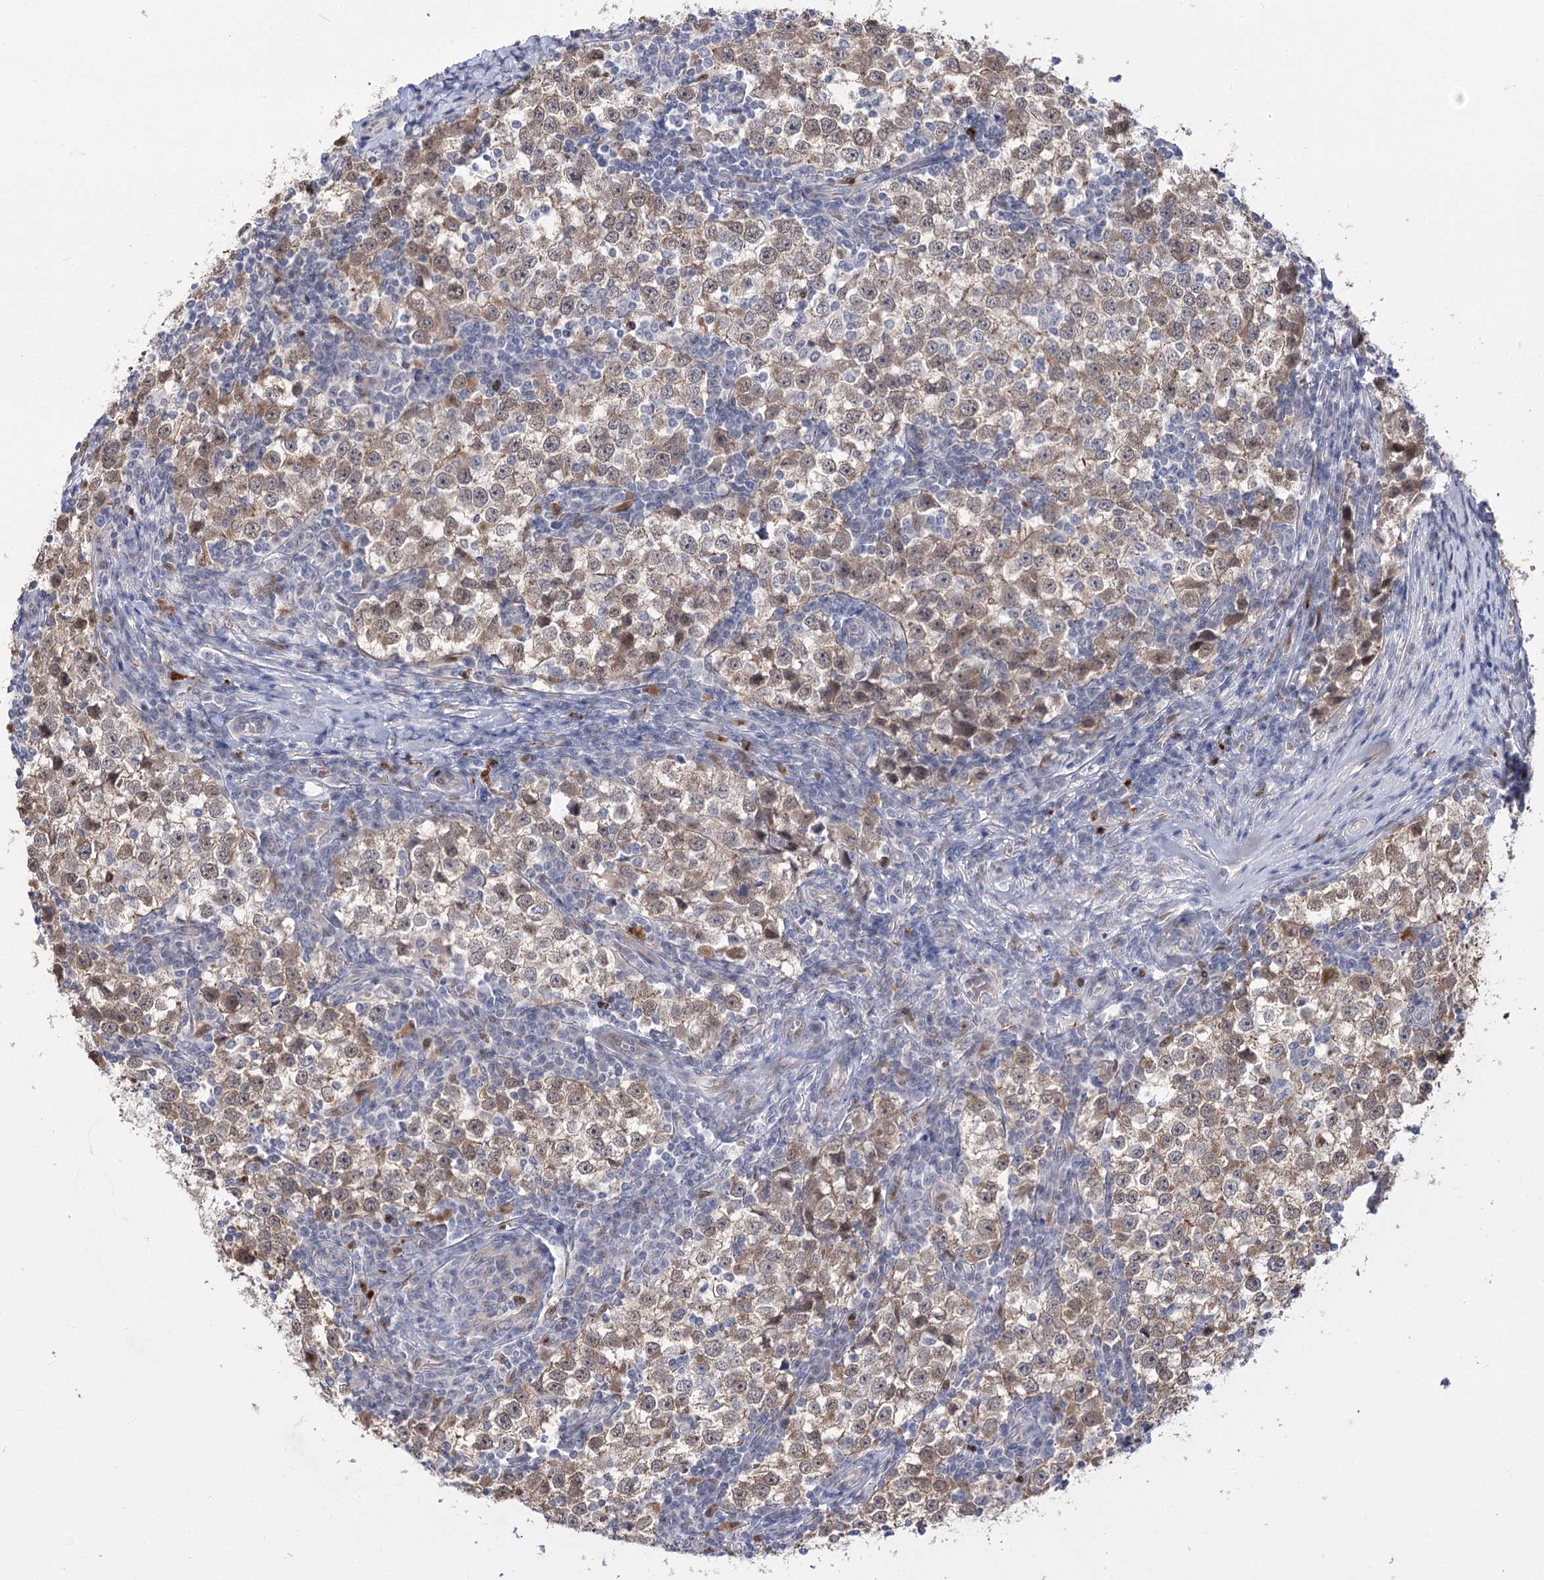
{"staining": {"intensity": "weak", "quantity": ">75%", "location": "cytoplasmic/membranous"}, "tissue": "testis cancer", "cell_type": "Tumor cells", "image_type": "cancer", "snomed": [{"axis": "morphology", "description": "Seminoma, NOS"}, {"axis": "topography", "description": "Testis"}], "caption": "DAB immunohistochemical staining of seminoma (testis) shows weak cytoplasmic/membranous protein staining in approximately >75% of tumor cells.", "gene": "SIAE", "patient": {"sex": "male", "age": 65}}